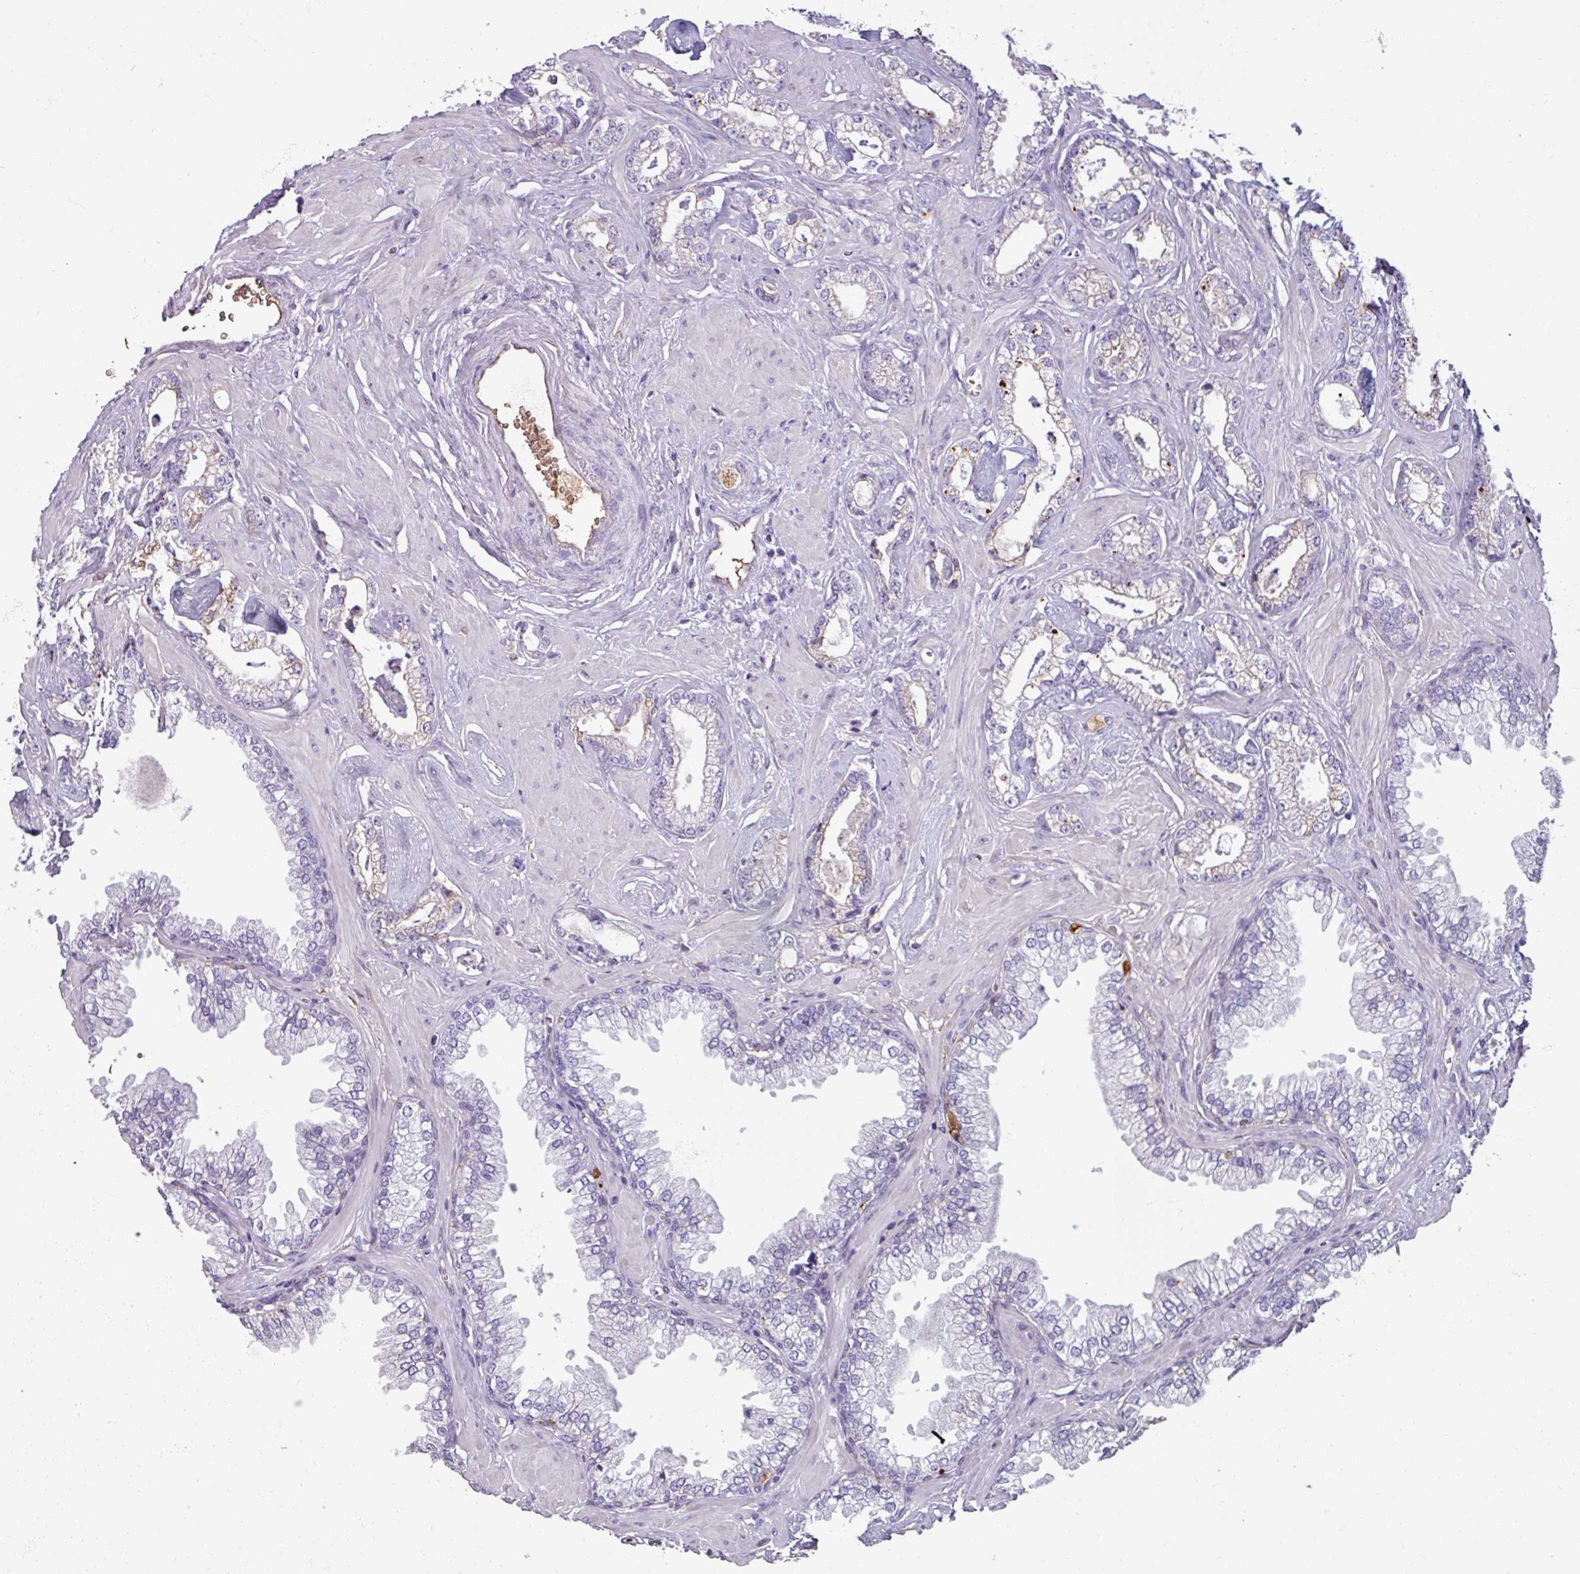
{"staining": {"intensity": "weak", "quantity": "<25%", "location": "cytoplasmic/membranous"}, "tissue": "prostate cancer", "cell_type": "Tumor cells", "image_type": "cancer", "snomed": [{"axis": "morphology", "description": "Adenocarcinoma, Low grade"}, {"axis": "topography", "description": "Prostate"}], "caption": "This is an immunohistochemistry histopathology image of prostate cancer (adenocarcinoma (low-grade)). There is no positivity in tumor cells.", "gene": "SPESP1", "patient": {"sex": "male", "age": 60}}